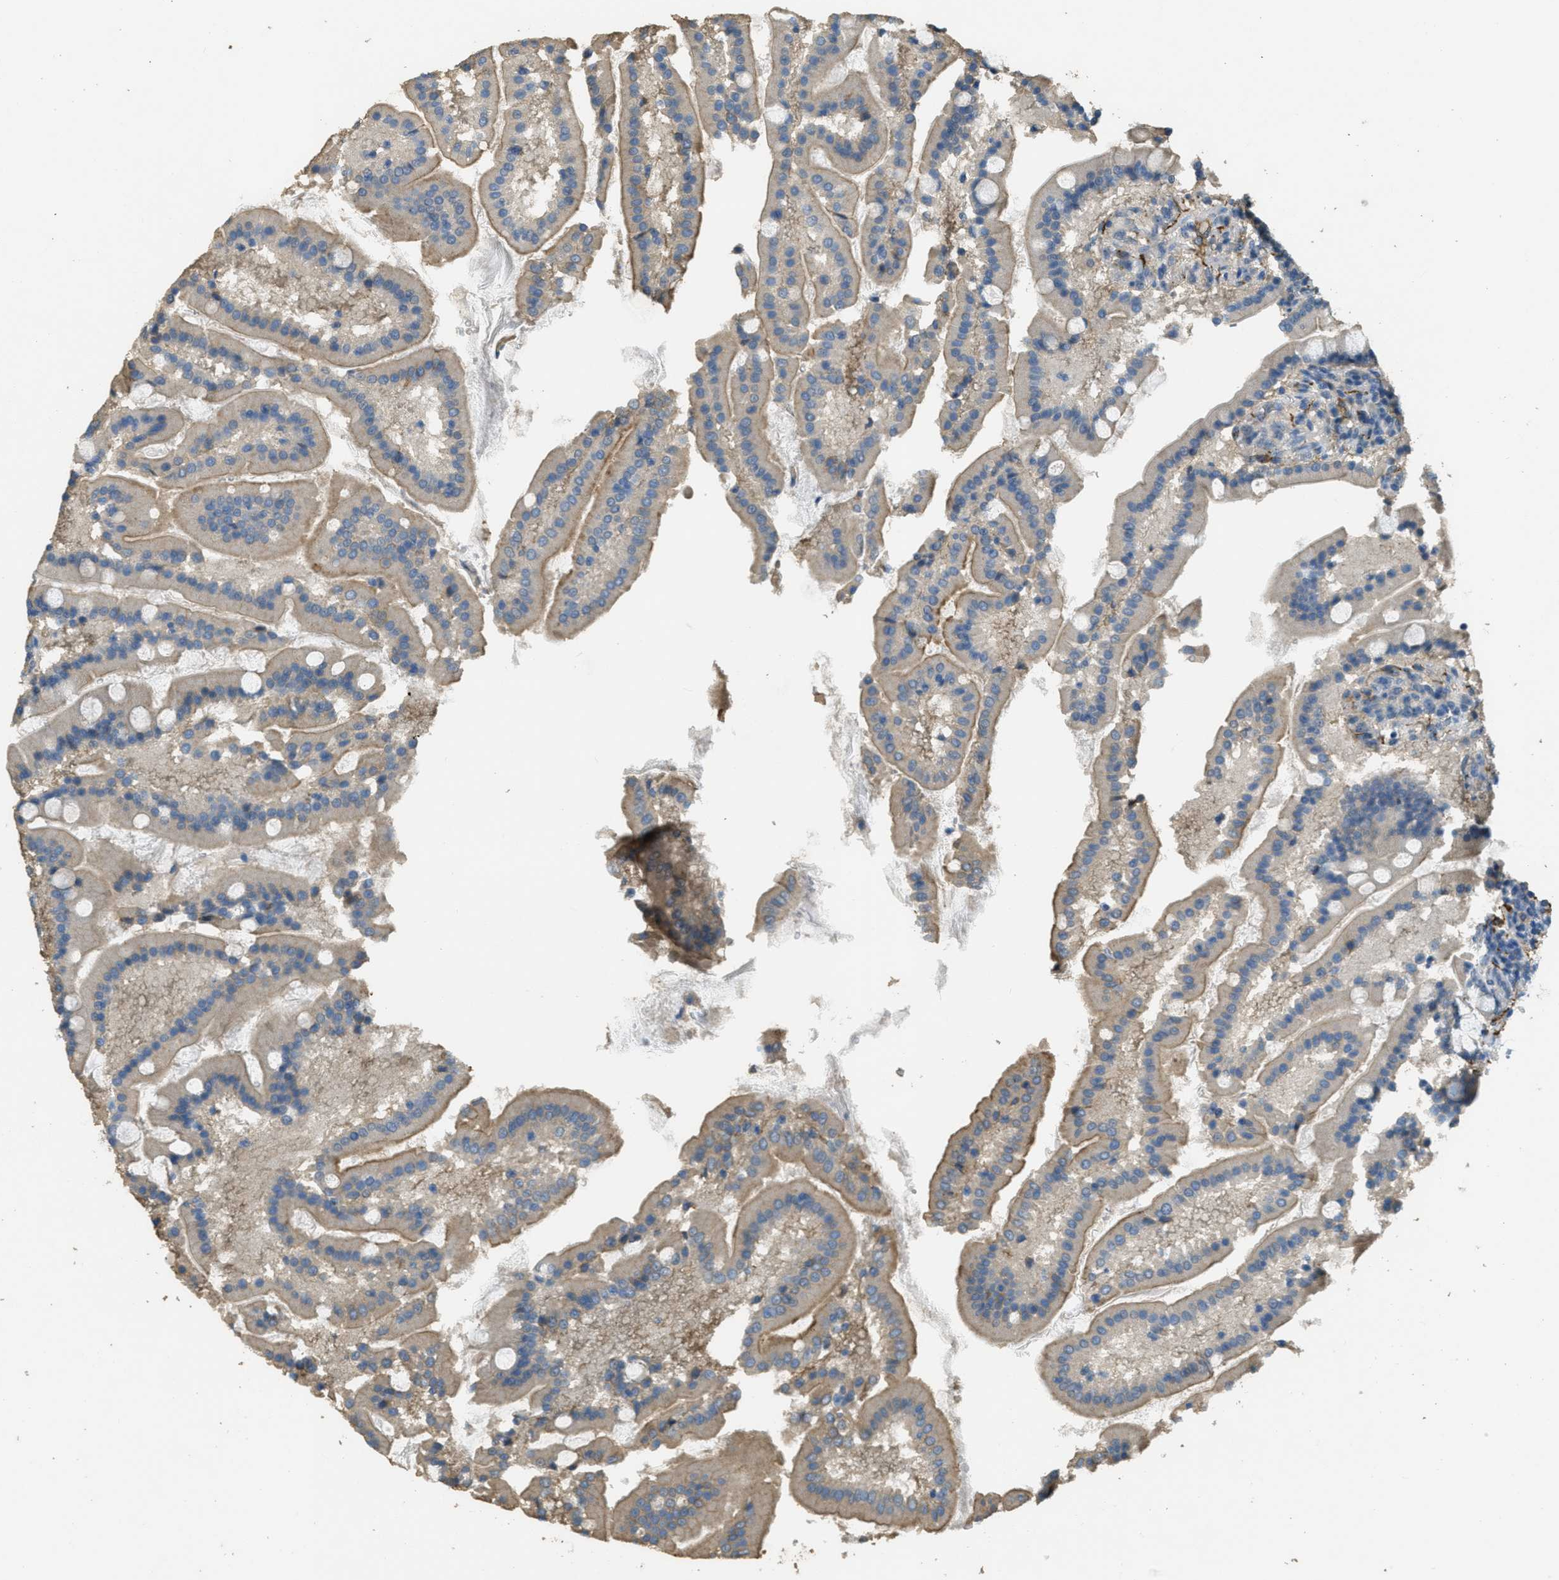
{"staining": {"intensity": "moderate", "quantity": ">75%", "location": "cytoplasmic/membranous,nuclear"}, "tissue": "duodenum", "cell_type": "Glandular cells", "image_type": "normal", "snomed": [{"axis": "morphology", "description": "Normal tissue, NOS"}, {"axis": "topography", "description": "Duodenum"}], "caption": "Immunohistochemical staining of benign duodenum displays >75% levels of moderate cytoplasmic/membranous,nuclear protein staining in about >75% of glandular cells. The staining was performed using DAB, with brown indicating positive protein expression. Nuclei are stained blue with hematoxylin.", "gene": "OSMR", "patient": {"sex": "male", "age": 50}}